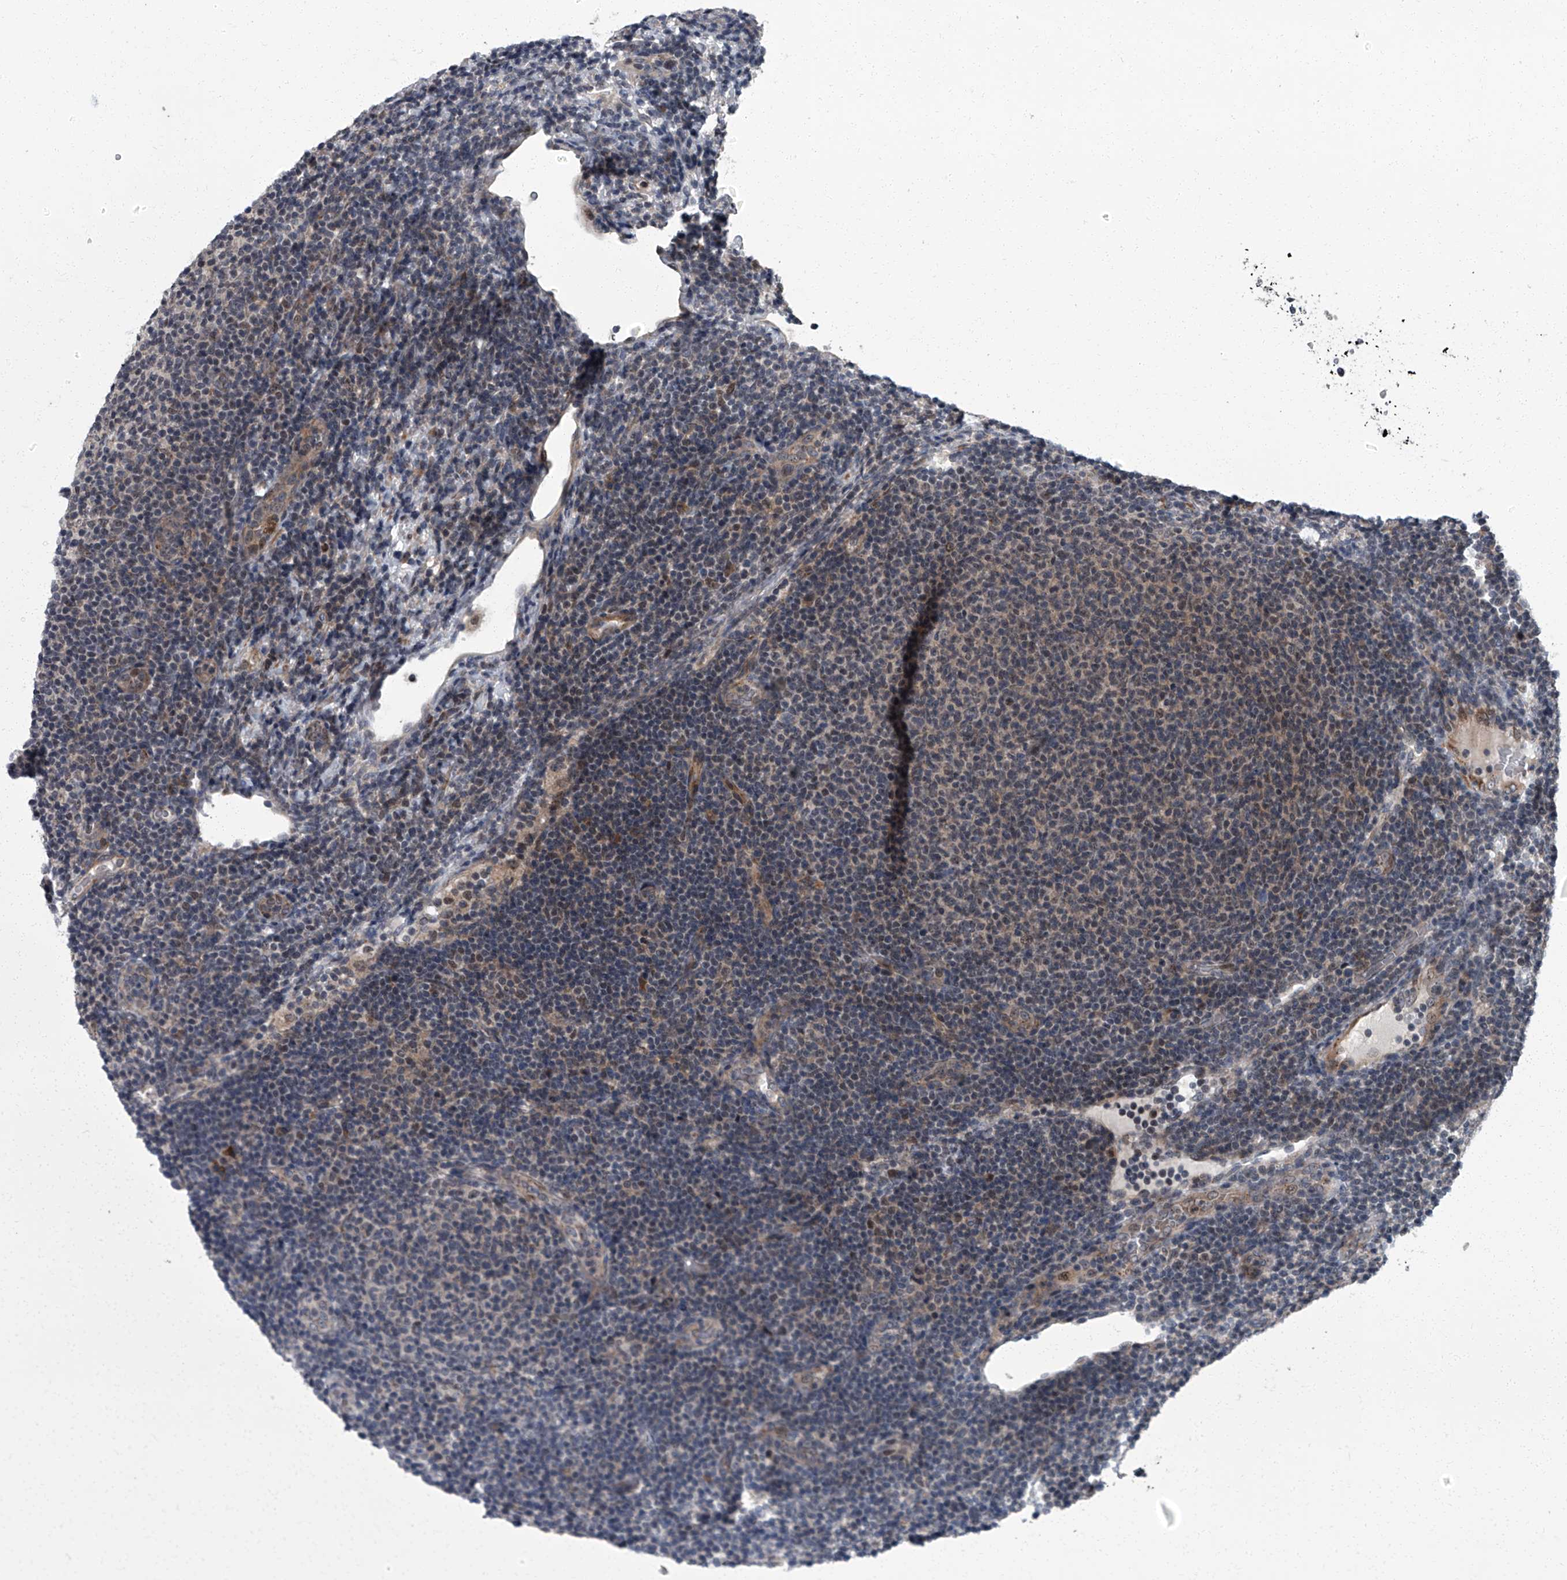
{"staining": {"intensity": "weak", "quantity": "25%-75%", "location": "cytoplasmic/membranous"}, "tissue": "lymphoma", "cell_type": "Tumor cells", "image_type": "cancer", "snomed": [{"axis": "morphology", "description": "Malignant lymphoma, non-Hodgkin's type, Low grade"}, {"axis": "topography", "description": "Lymph node"}], "caption": "An image showing weak cytoplasmic/membranous positivity in about 25%-75% of tumor cells in malignant lymphoma, non-Hodgkin's type (low-grade), as visualized by brown immunohistochemical staining.", "gene": "ZNF274", "patient": {"sex": "male", "age": 66}}